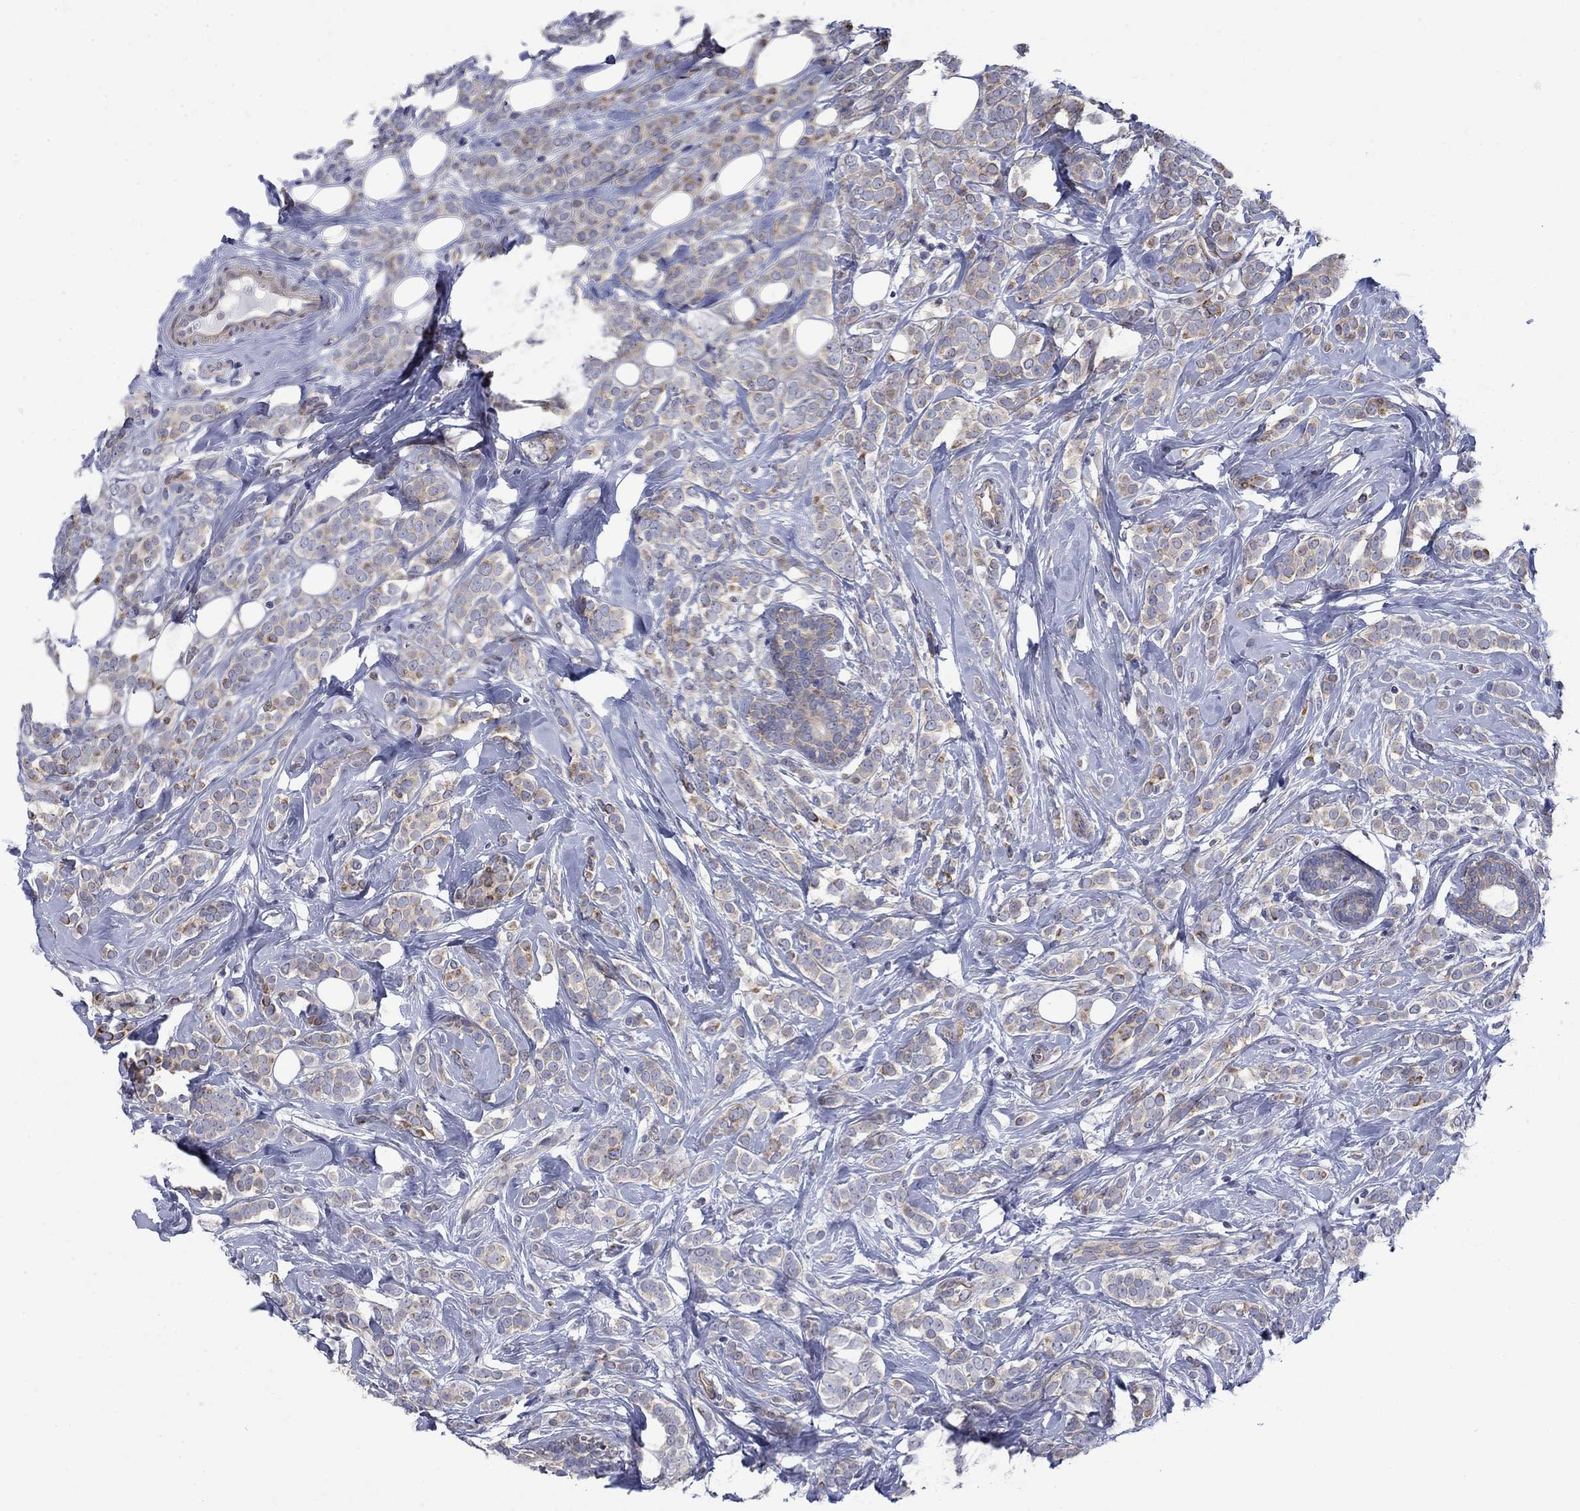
{"staining": {"intensity": "strong", "quantity": "<25%", "location": "cytoplasmic/membranous"}, "tissue": "breast cancer", "cell_type": "Tumor cells", "image_type": "cancer", "snomed": [{"axis": "morphology", "description": "Lobular carcinoma"}, {"axis": "topography", "description": "Breast"}], "caption": "Breast cancer (lobular carcinoma) tissue shows strong cytoplasmic/membranous expression in about <25% of tumor cells, visualized by immunohistochemistry.", "gene": "FXR1", "patient": {"sex": "female", "age": 49}}